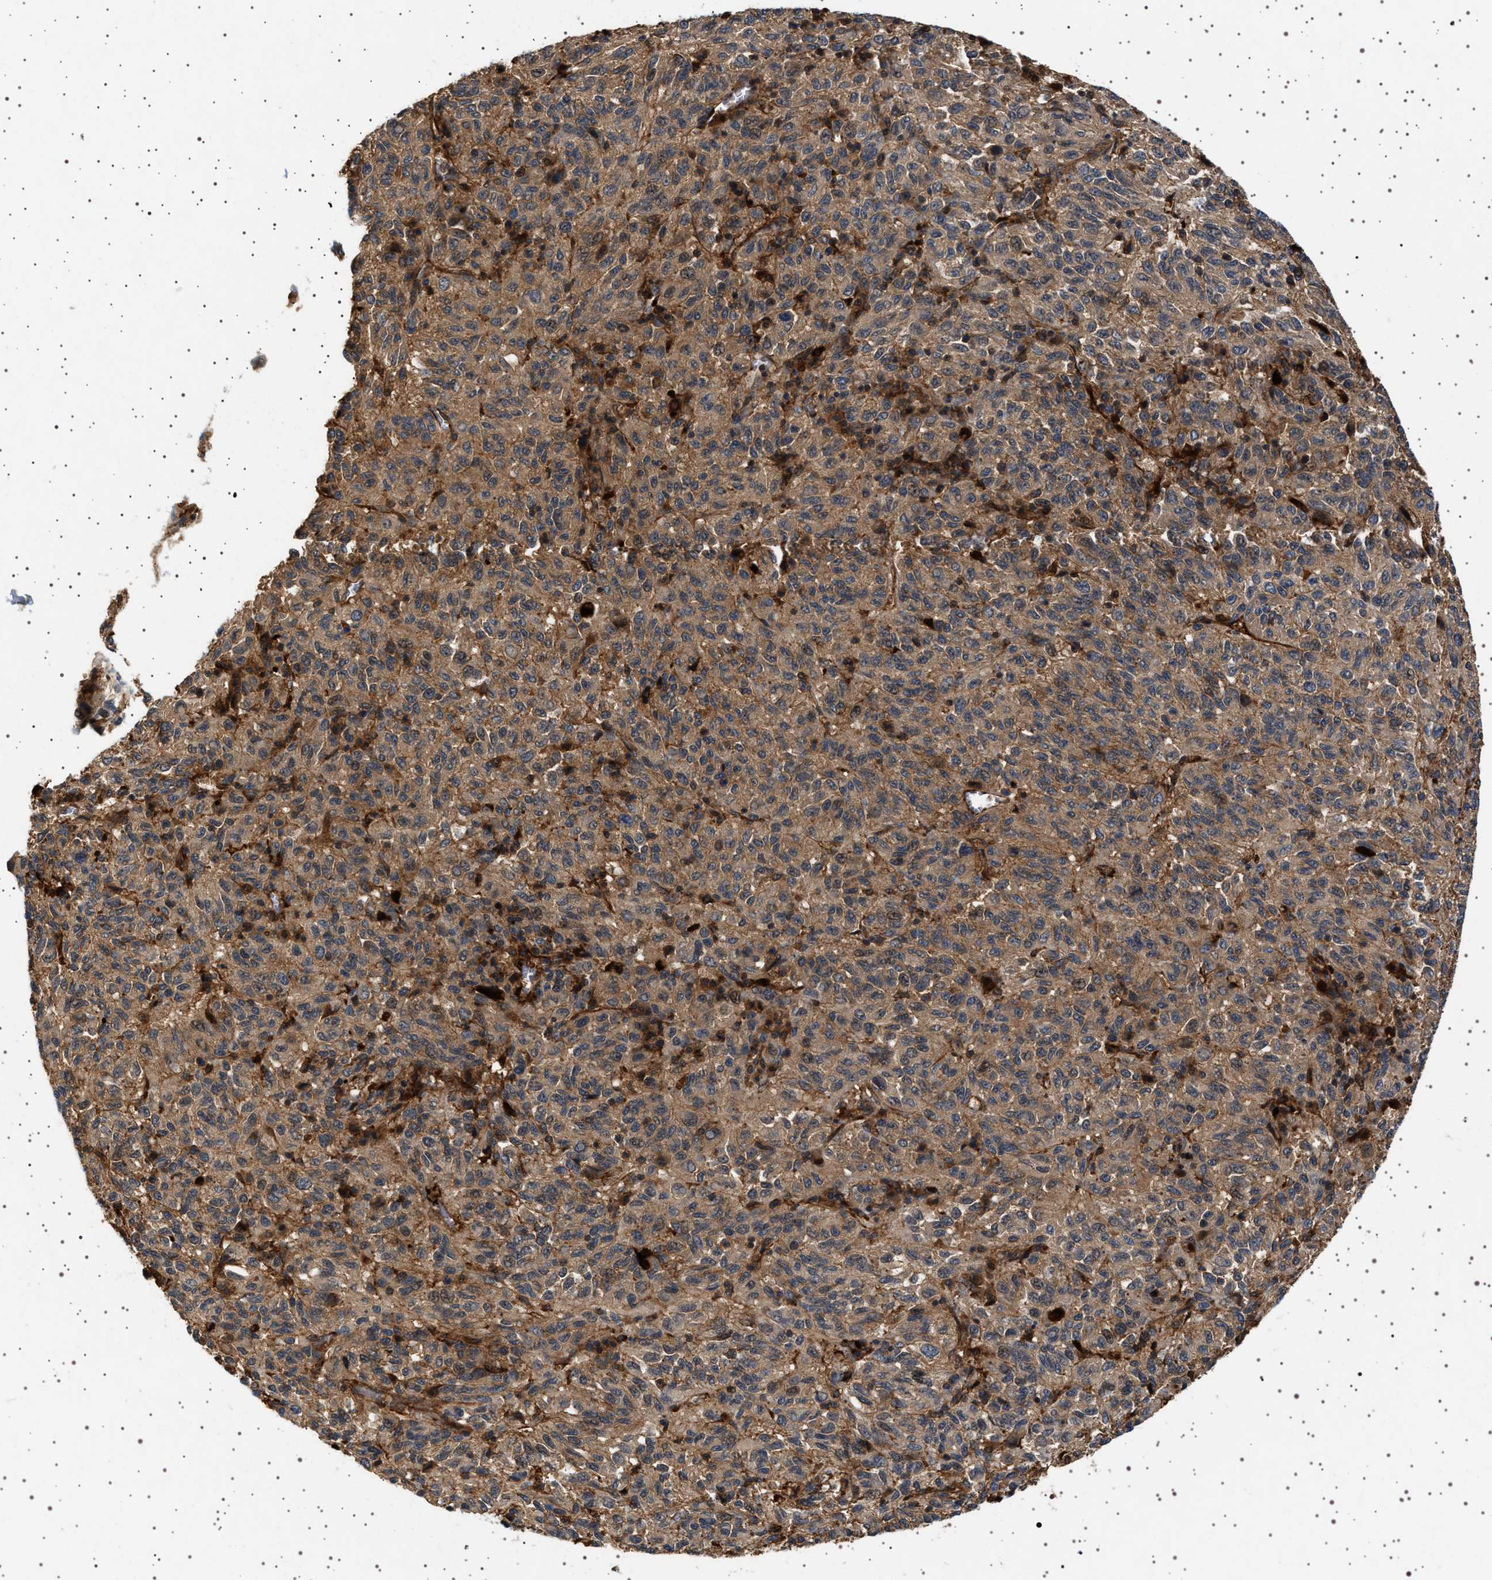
{"staining": {"intensity": "moderate", "quantity": ">75%", "location": "cytoplasmic/membranous"}, "tissue": "melanoma", "cell_type": "Tumor cells", "image_type": "cancer", "snomed": [{"axis": "morphology", "description": "Malignant melanoma, Metastatic site"}, {"axis": "topography", "description": "Lung"}], "caption": "Immunohistochemical staining of human malignant melanoma (metastatic site) shows medium levels of moderate cytoplasmic/membranous protein positivity in about >75% of tumor cells. The staining was performed using DAB to visualize the protein expression in brown, while the nuclei were stained in blue with hematoxylin (Magnification: 20x).", "gene": "FICD", "patient": {"sex": "male", "age": 64}}